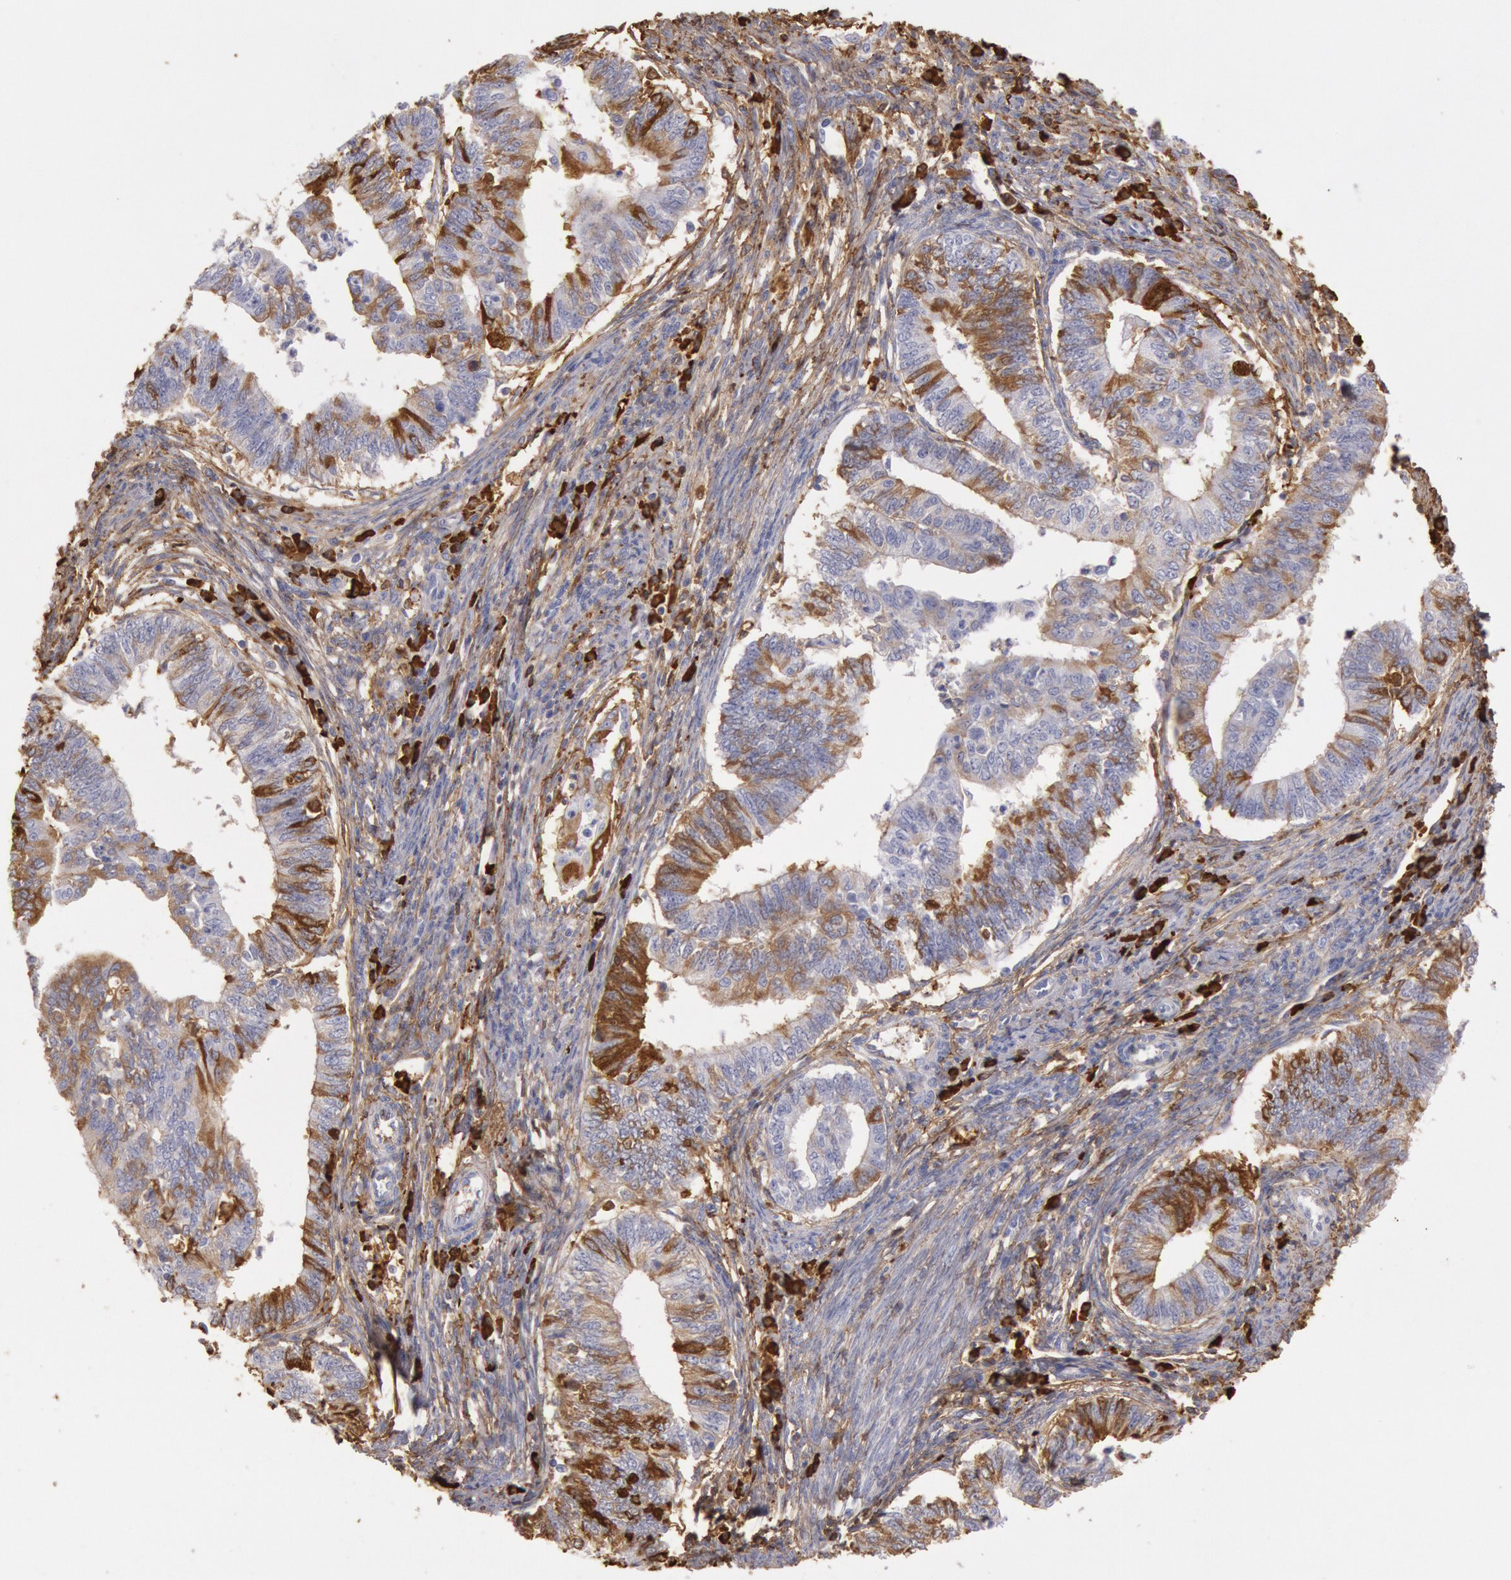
{"staining": {"intensity": "weak", "quantity": "<25%", "location": "cytoplasmic/membranous"}, "tissue": "endometrial cancer", "cell_type": "Tumor cells", "image_type": "cancer", "snomed": [{"axis": "morphology", "description": "Adenocarcinoma, NOS"}, {"axis": "topography", "description": "Endometrium"}], "caption": "Immunohistochemical staining of endometrial cancer displays no significant expression in tumor cells.", "gene": "IGHA1", "patient": {"sex": "female", "age": 66}}